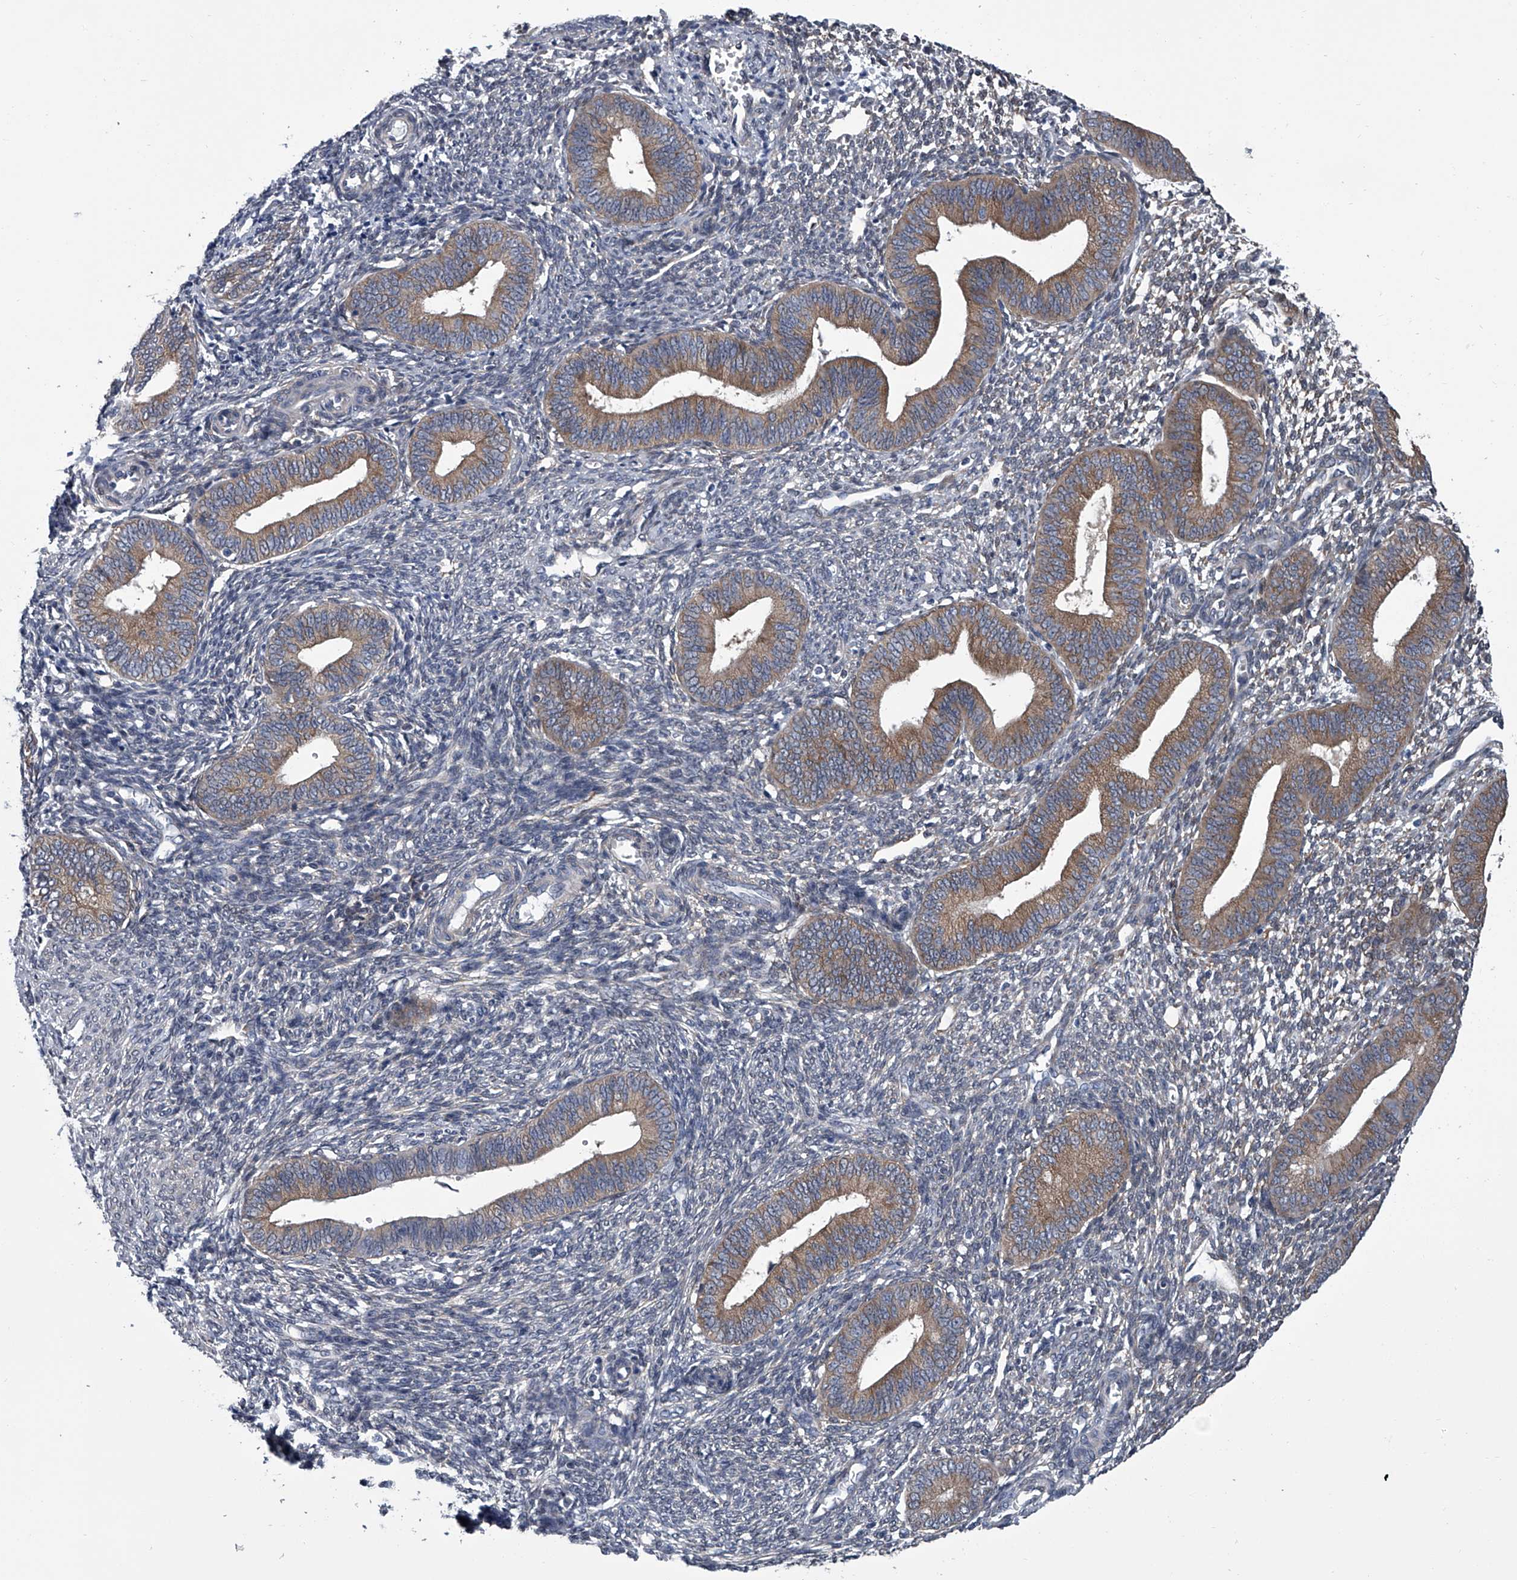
{"staining": {"intensity": "weak", "quantity": "<25%", "location": "cytoplasmic/membranous"}, "tissue": "endometrium", "cell_type": "Cells in endometrial stroma", "image_type": "normal", "snomed": [{"axis": "morphology", "description": "Normal tissue, NOS"}, {"axis": "topography", "description": "Endometrium"}], "caption": "Immunohistochemical staining of benign endometrium shows no significant staining in cells in endometrial stroma.", "gene": "PPP2R5D", "patient": {"sex": "female", "age": 46}}